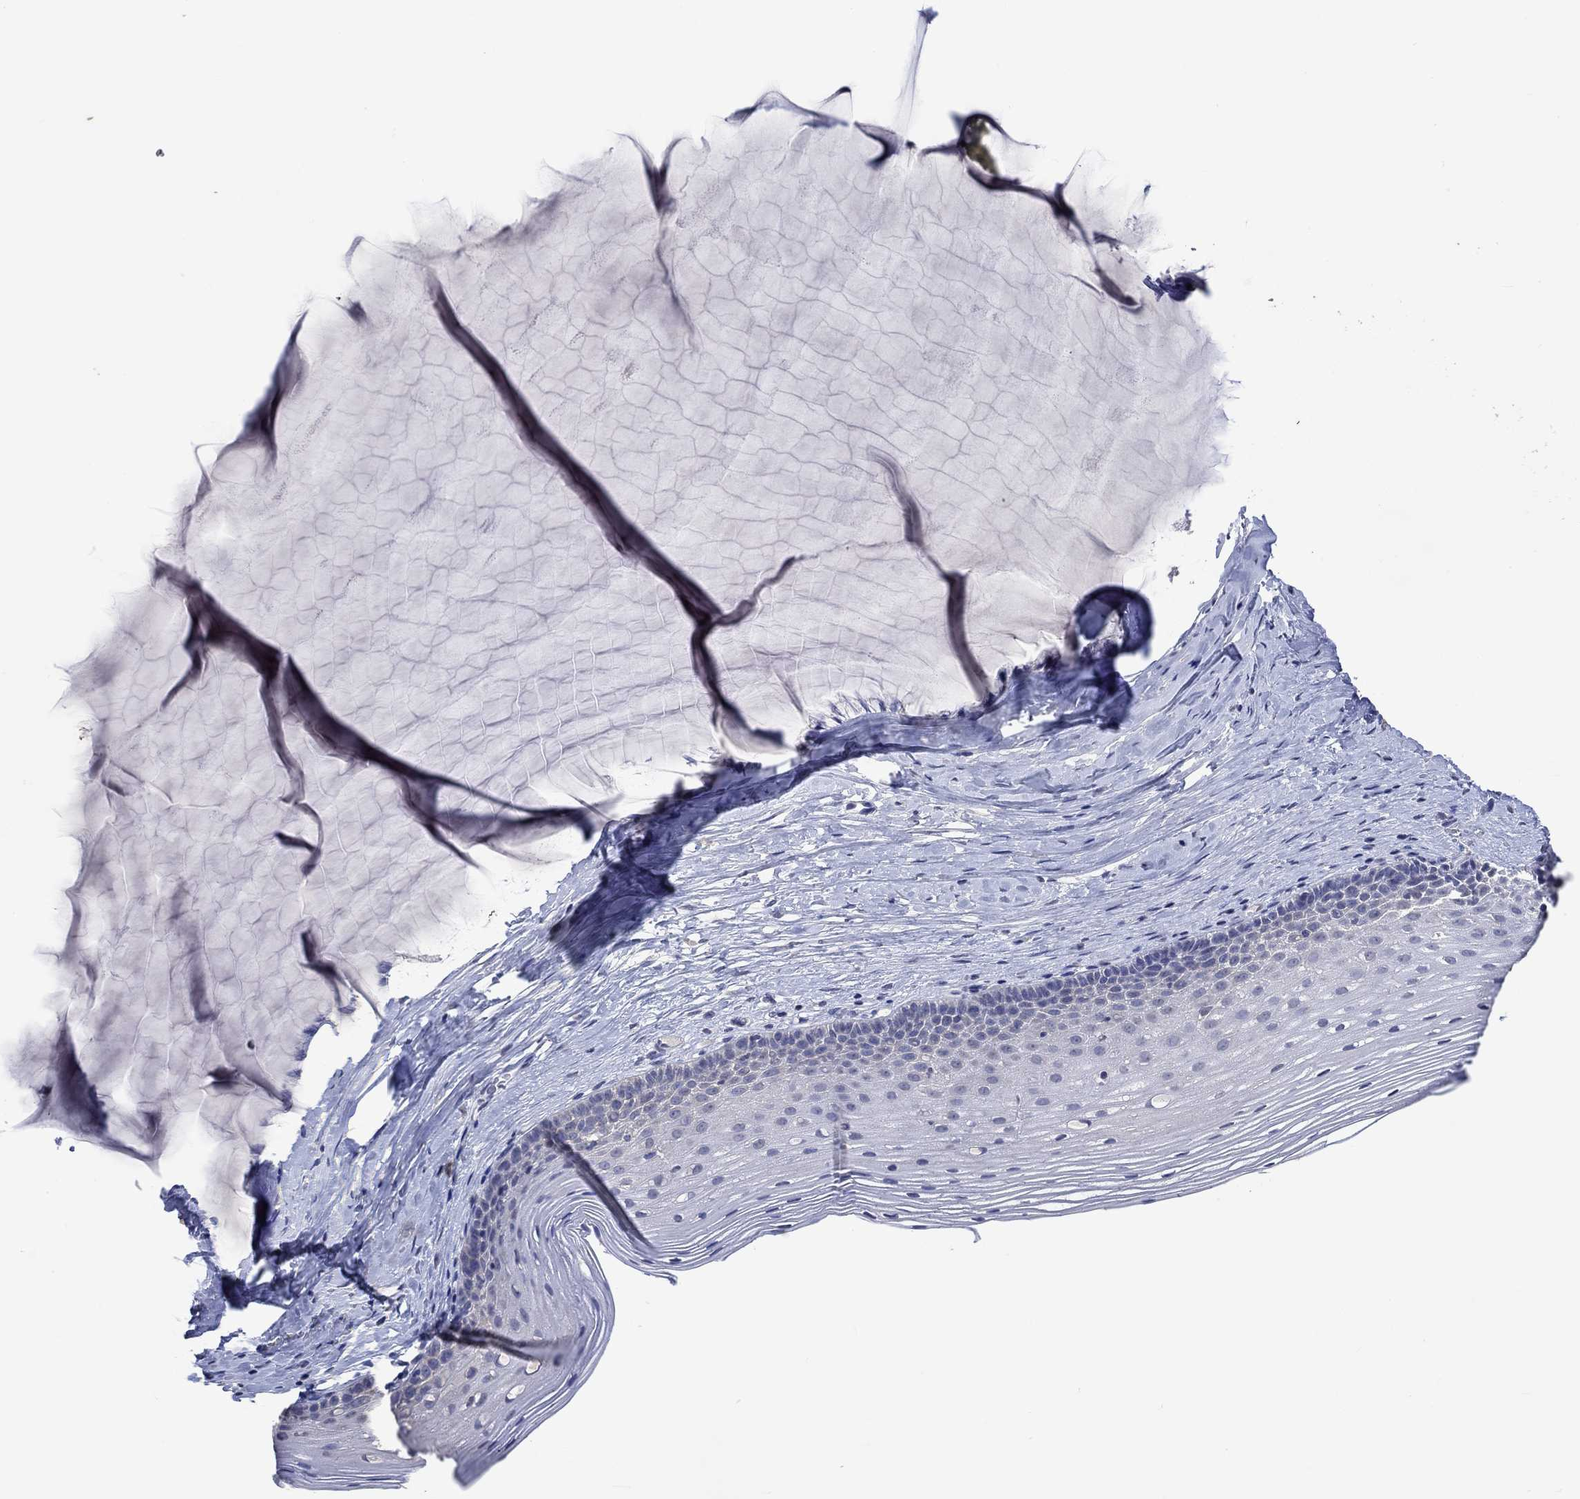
{"staining": {"intensity": "negative", "quantity": "none", "location": "none"}, "tissue": "cervix", "cell_type": "Glandular cells", "image_type": "normal", "snomed": [{"axis": "morphology", "description": "Normal tissue, NOS"}, {"axis": "topography", "description": "Cervix"}], "caption": "Immunohistochemistry of normal human cervix shows no staining in glandular cells.", "gene": "PTPN20", "patient": {"sex": "female", "age": 40}}